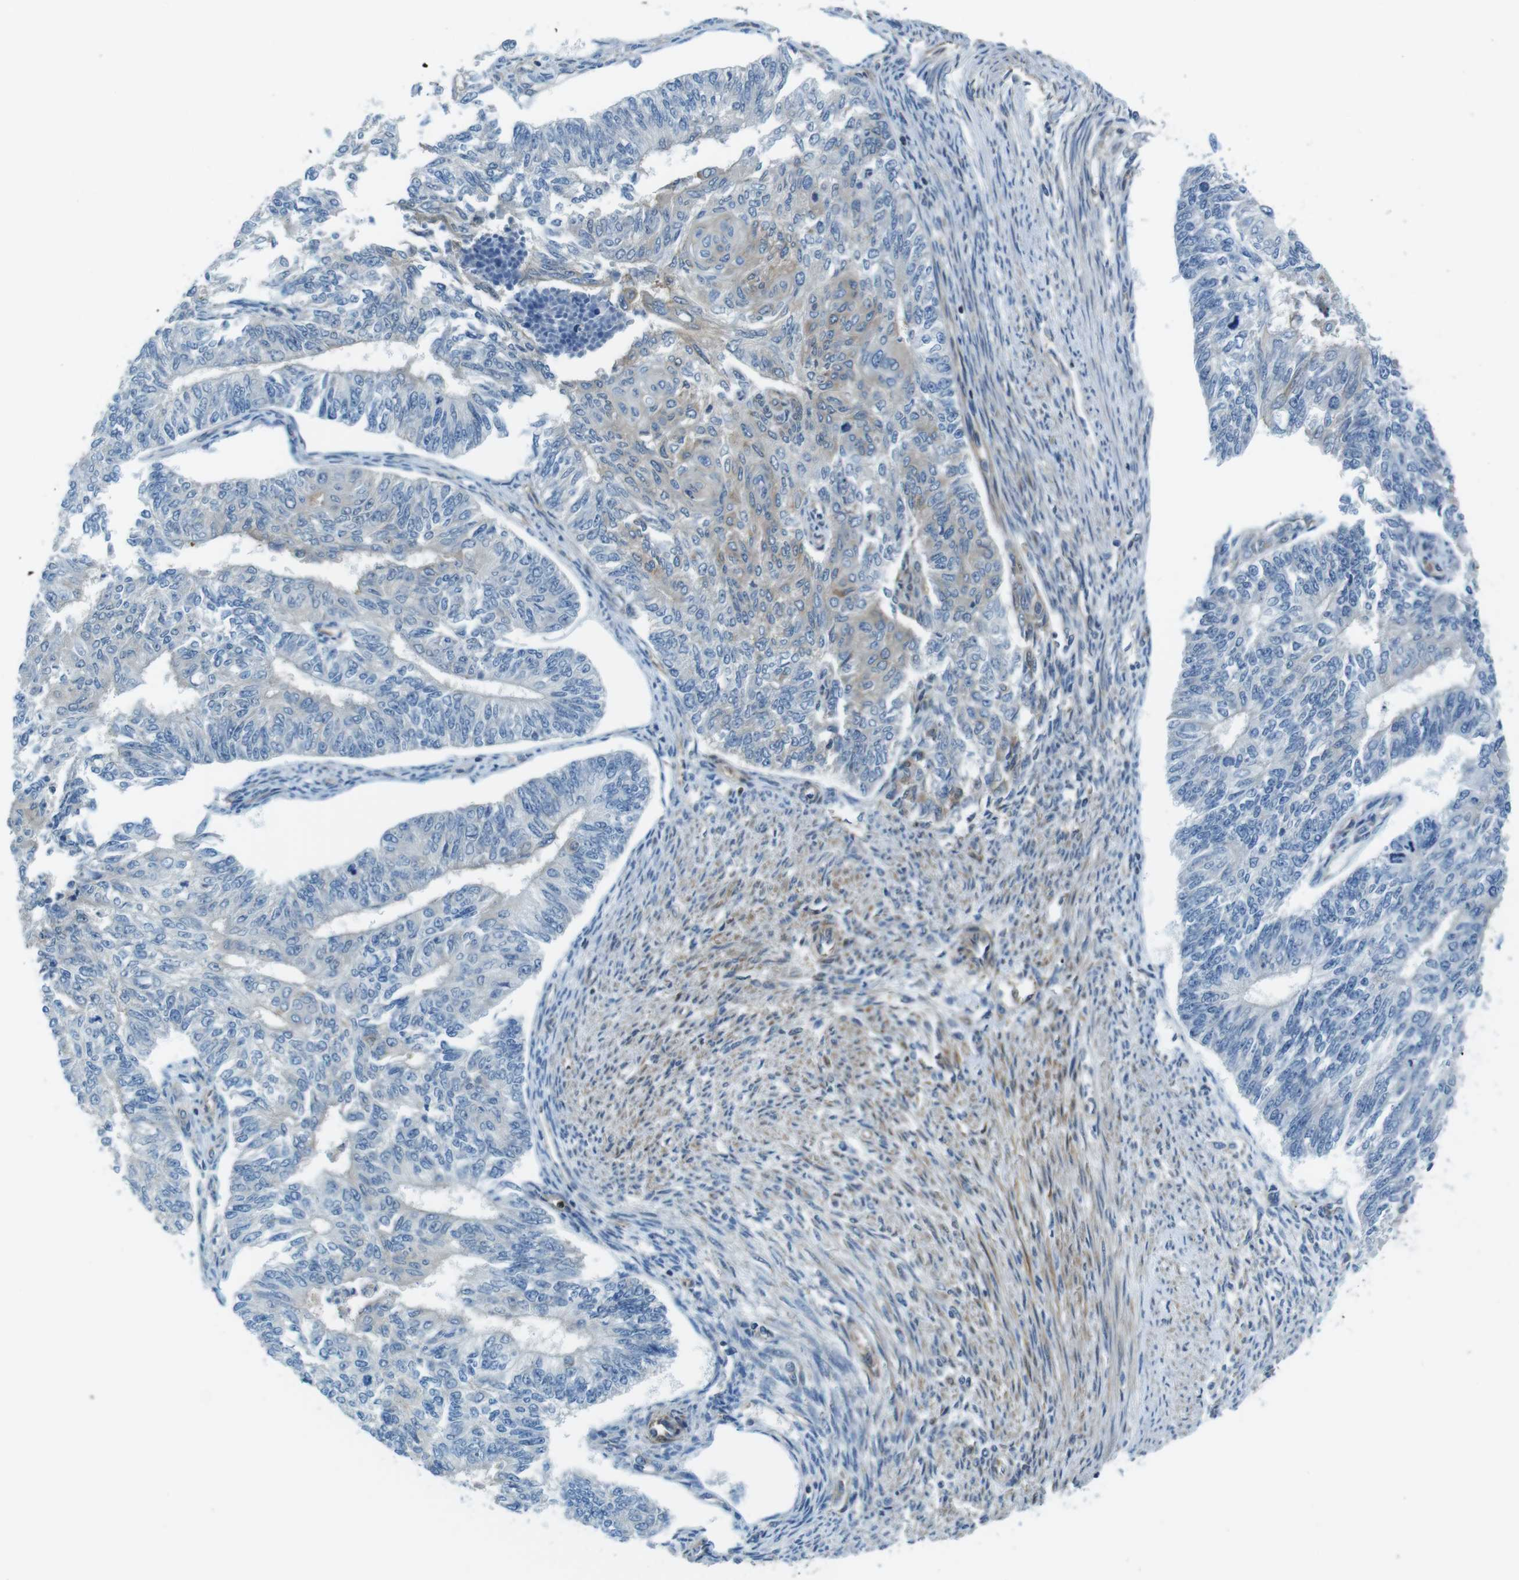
{"staining": {"intensity": "weak", "quantity": "25%-75%", "location": "cytoplasmic/membranous"}, "tissue": "endometrial cancer", "cell_type": "Tumor cells", "image_type": "cancer", "snomed": [{"axis": "morphology", "description": "Adenocarcinoma, NOS"}, {"axis": "topography", "description": "Endometrium"}], "caption": "Tumor cells show weak cytoplasmic/membranous staining in about 25%-75% of cells in adenocarcinoma (endometrial). (IHC, brightfield microscopy, high magnification).", "gene": "TES", "patient": {"sex": "female", "age": 32}}